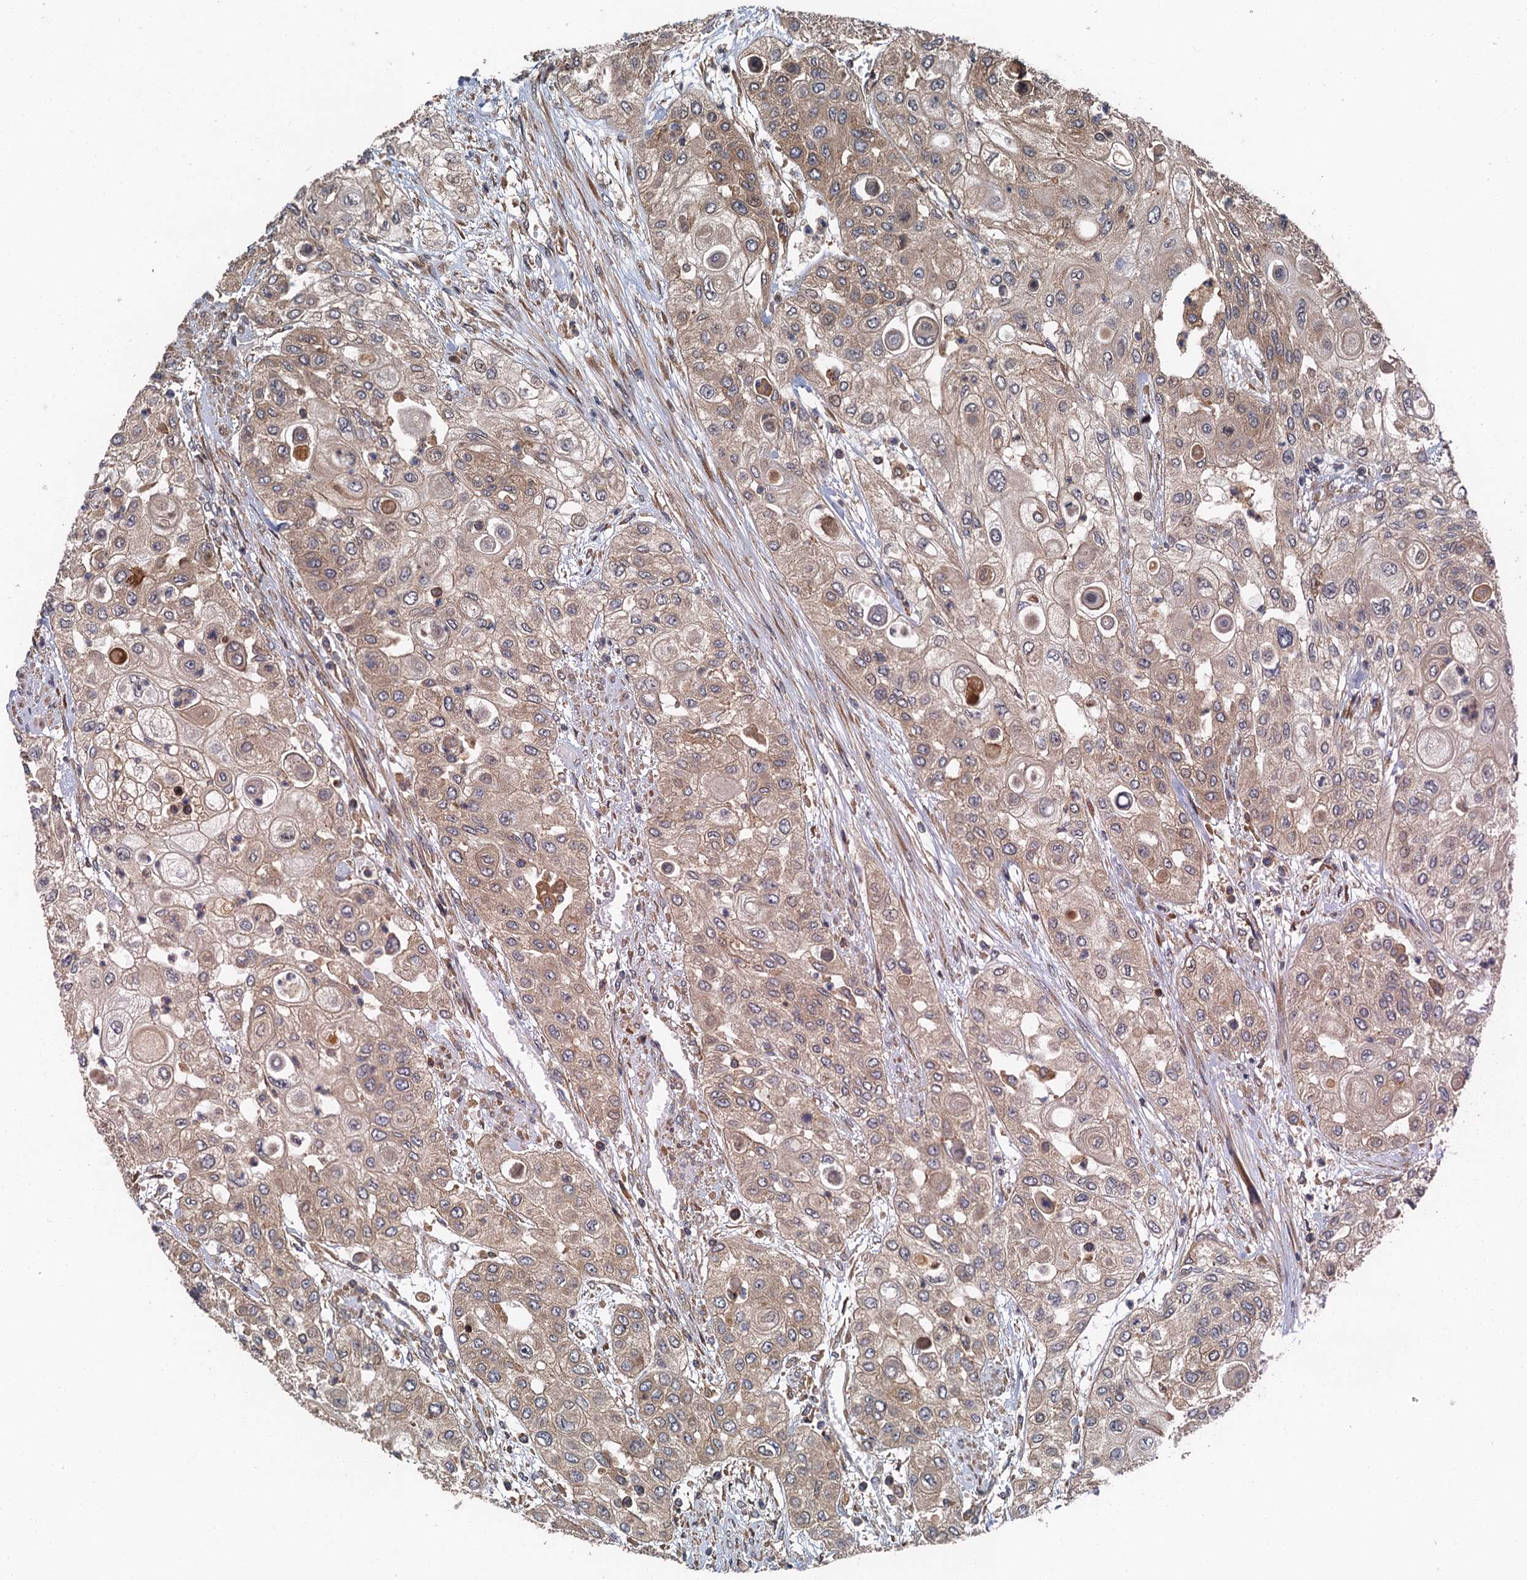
{"staining": {"intensity": "weak", "quantity": ">75%", "location": "cytoplasmic/membranous"}, "tissue": "urothelial cancer", "cell_type": "Tumor cells", "image_type": "cancer", "snomed": [{"axis": "morphology", "description": "Urothelial carcinoma, High grade"}, {"axis": "topography", "description": "Urinary bladder"}], "caption": "Urothelial cancer stained with a brown dye shows weak cytoplasmic/membranous positive expression in approximately >75% of tumor cells.", "gene": "COG3", "patient": {"sex": "female", "age": 79}}